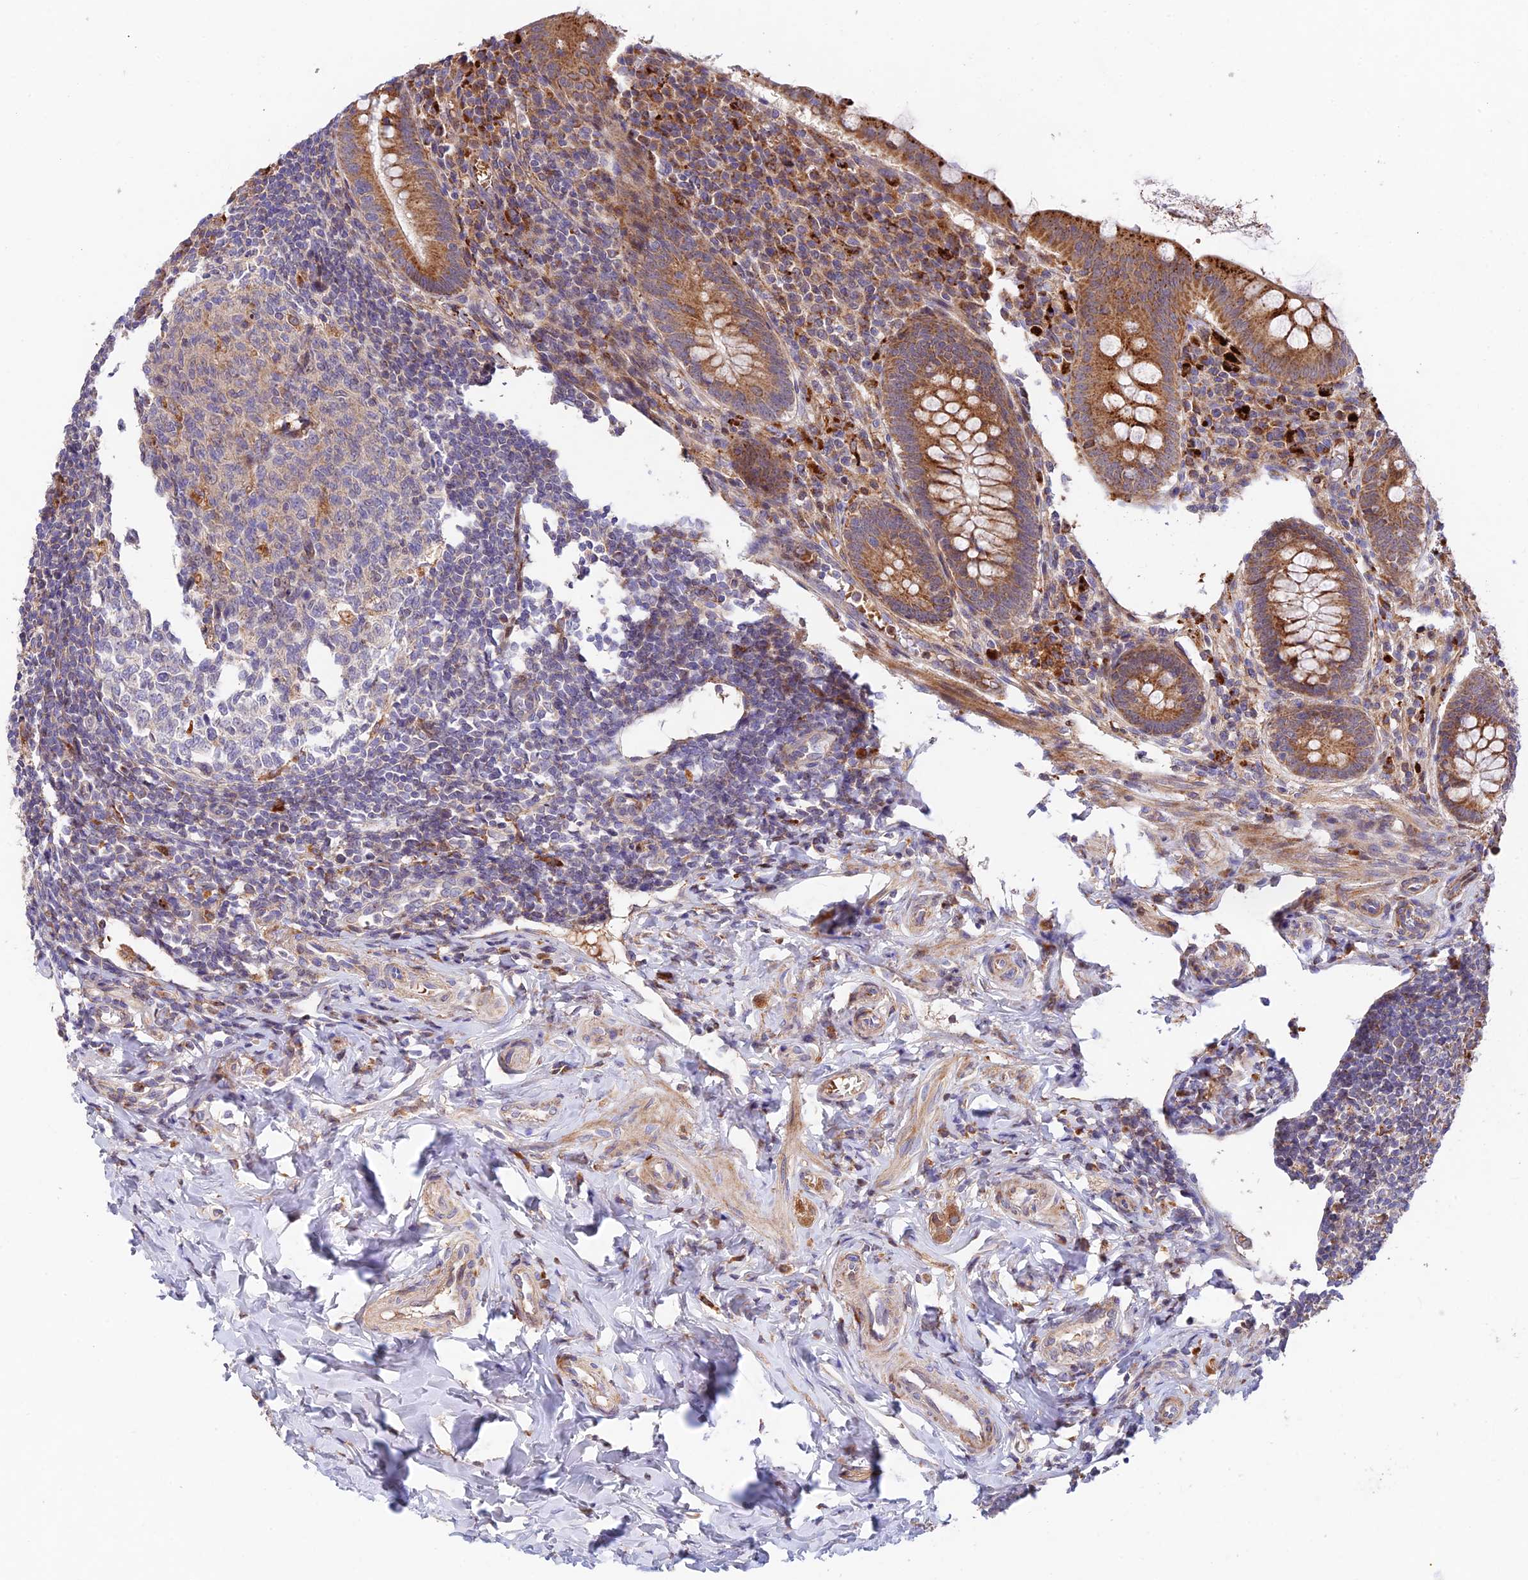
{"staining": {"intensity": "strong", "quantity": ">75%", "location": "cytoplasmic/membranous"}, "tissue": "appendix", "cell_type": "Glandular cells", "image_type": "normal", "snomed": [{"axis": "morphology", "description": "Normal tissue, NOS"}, {"axis": "topography", "description": "Appendix"}], "caption": "Appendix stained for a protein shows strong cytoplasmic/membranous positivity in glandular cells. (DAB = brown stain, brightfield microscopy at high magnification).", "gene": "FUOM", "patient": {"sex": "female", "age": 33}}